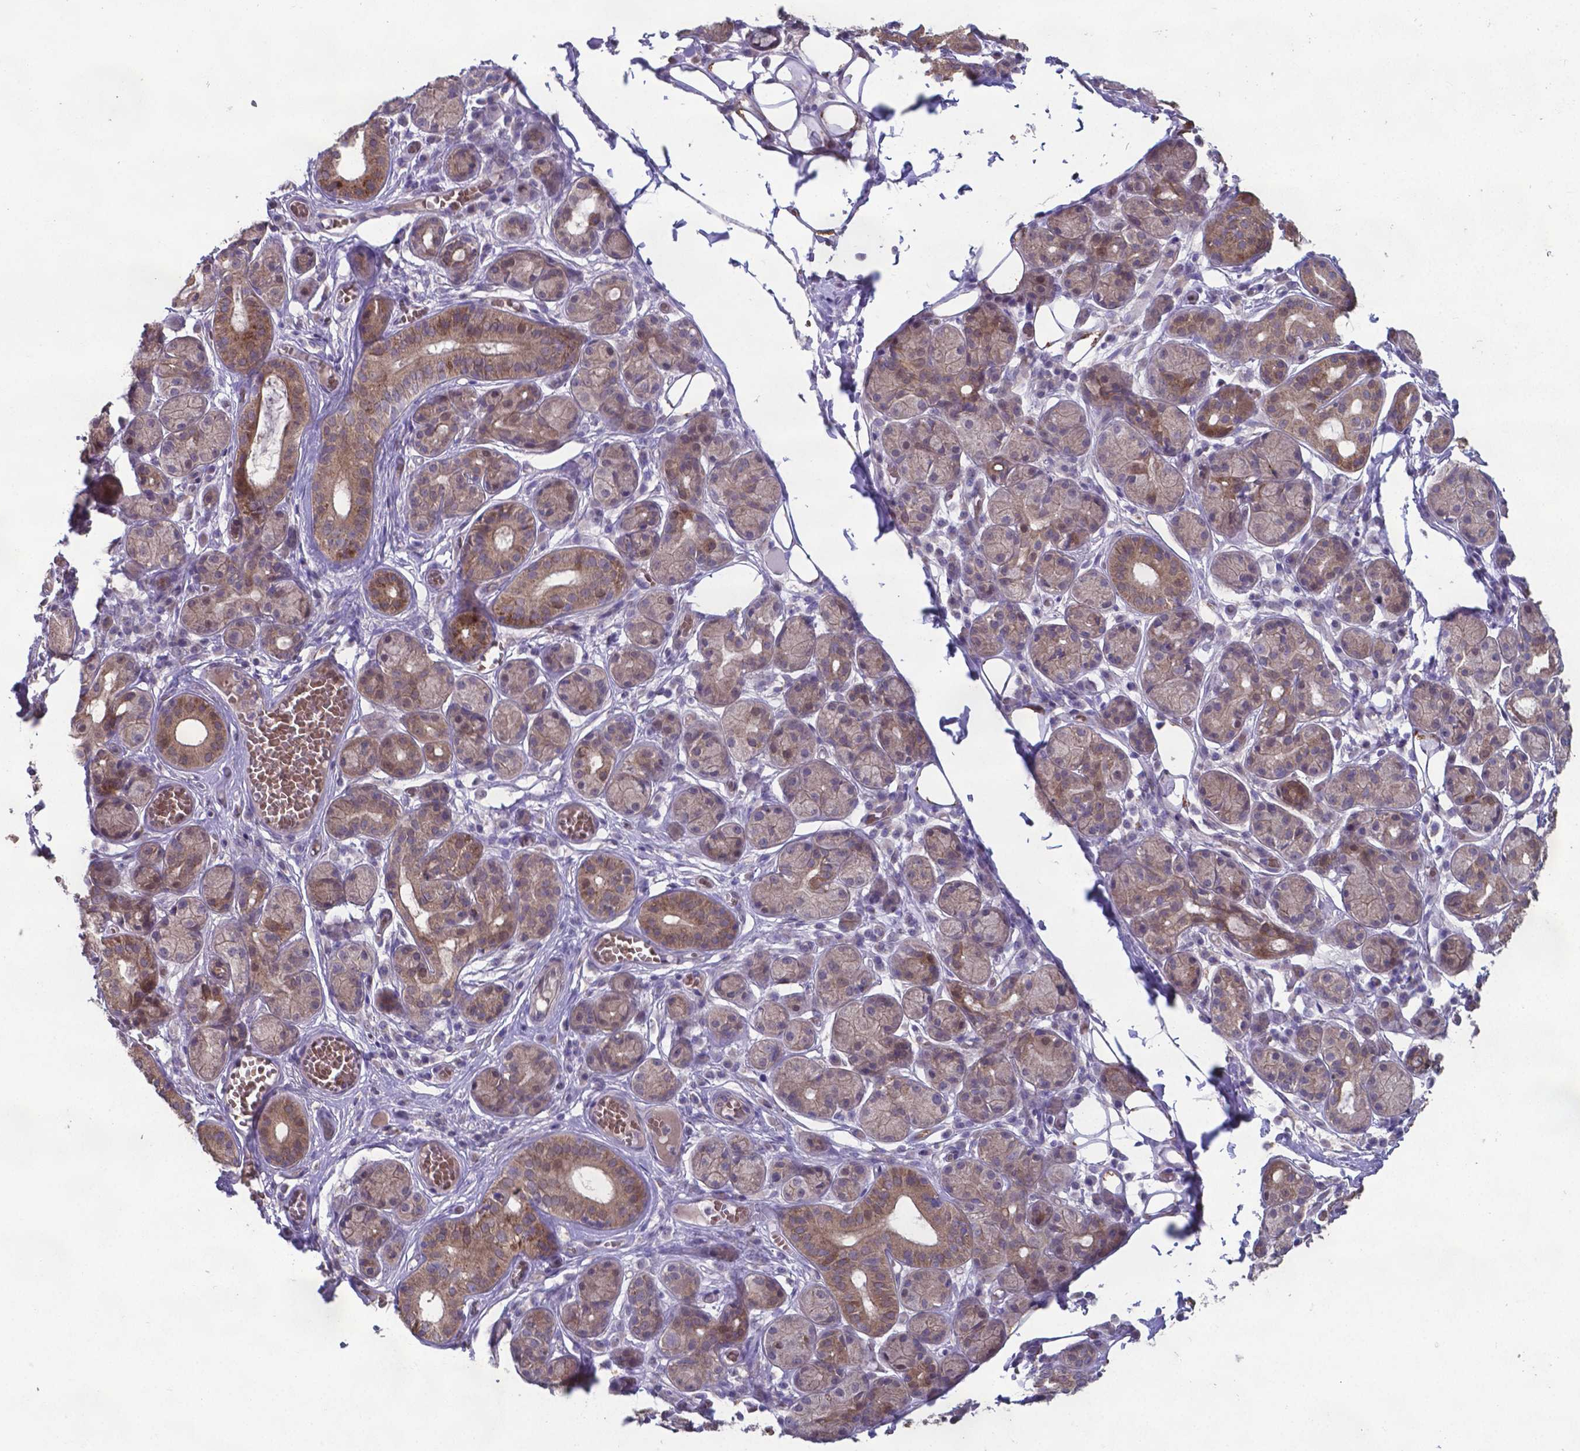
{"staining": {"intensity": "moderate", "quantity": "25%-75%", "location": "cytoplasmic/membranous"}, "tissue": "salivary gland", "cell_type": "Glandular cells", "image_type": "normal", "snomed": [{"axis": "morphology", "description": "Normal tissue, NOS"}, {"axis": "topography", "description": "Salivary gland"}, {"axis": "topography", "description": "Peripheral nerve tissue"}], "caption": "IHC photomicrograph of benign human salivary gland stained for a protein (brown), which reveals medium levels of moderate cytoplasmic/membranous positivity in about 25%-75% of glandular cells.", "gene": "TYRO3", "patient": {"sex": "male", "age": 71}}